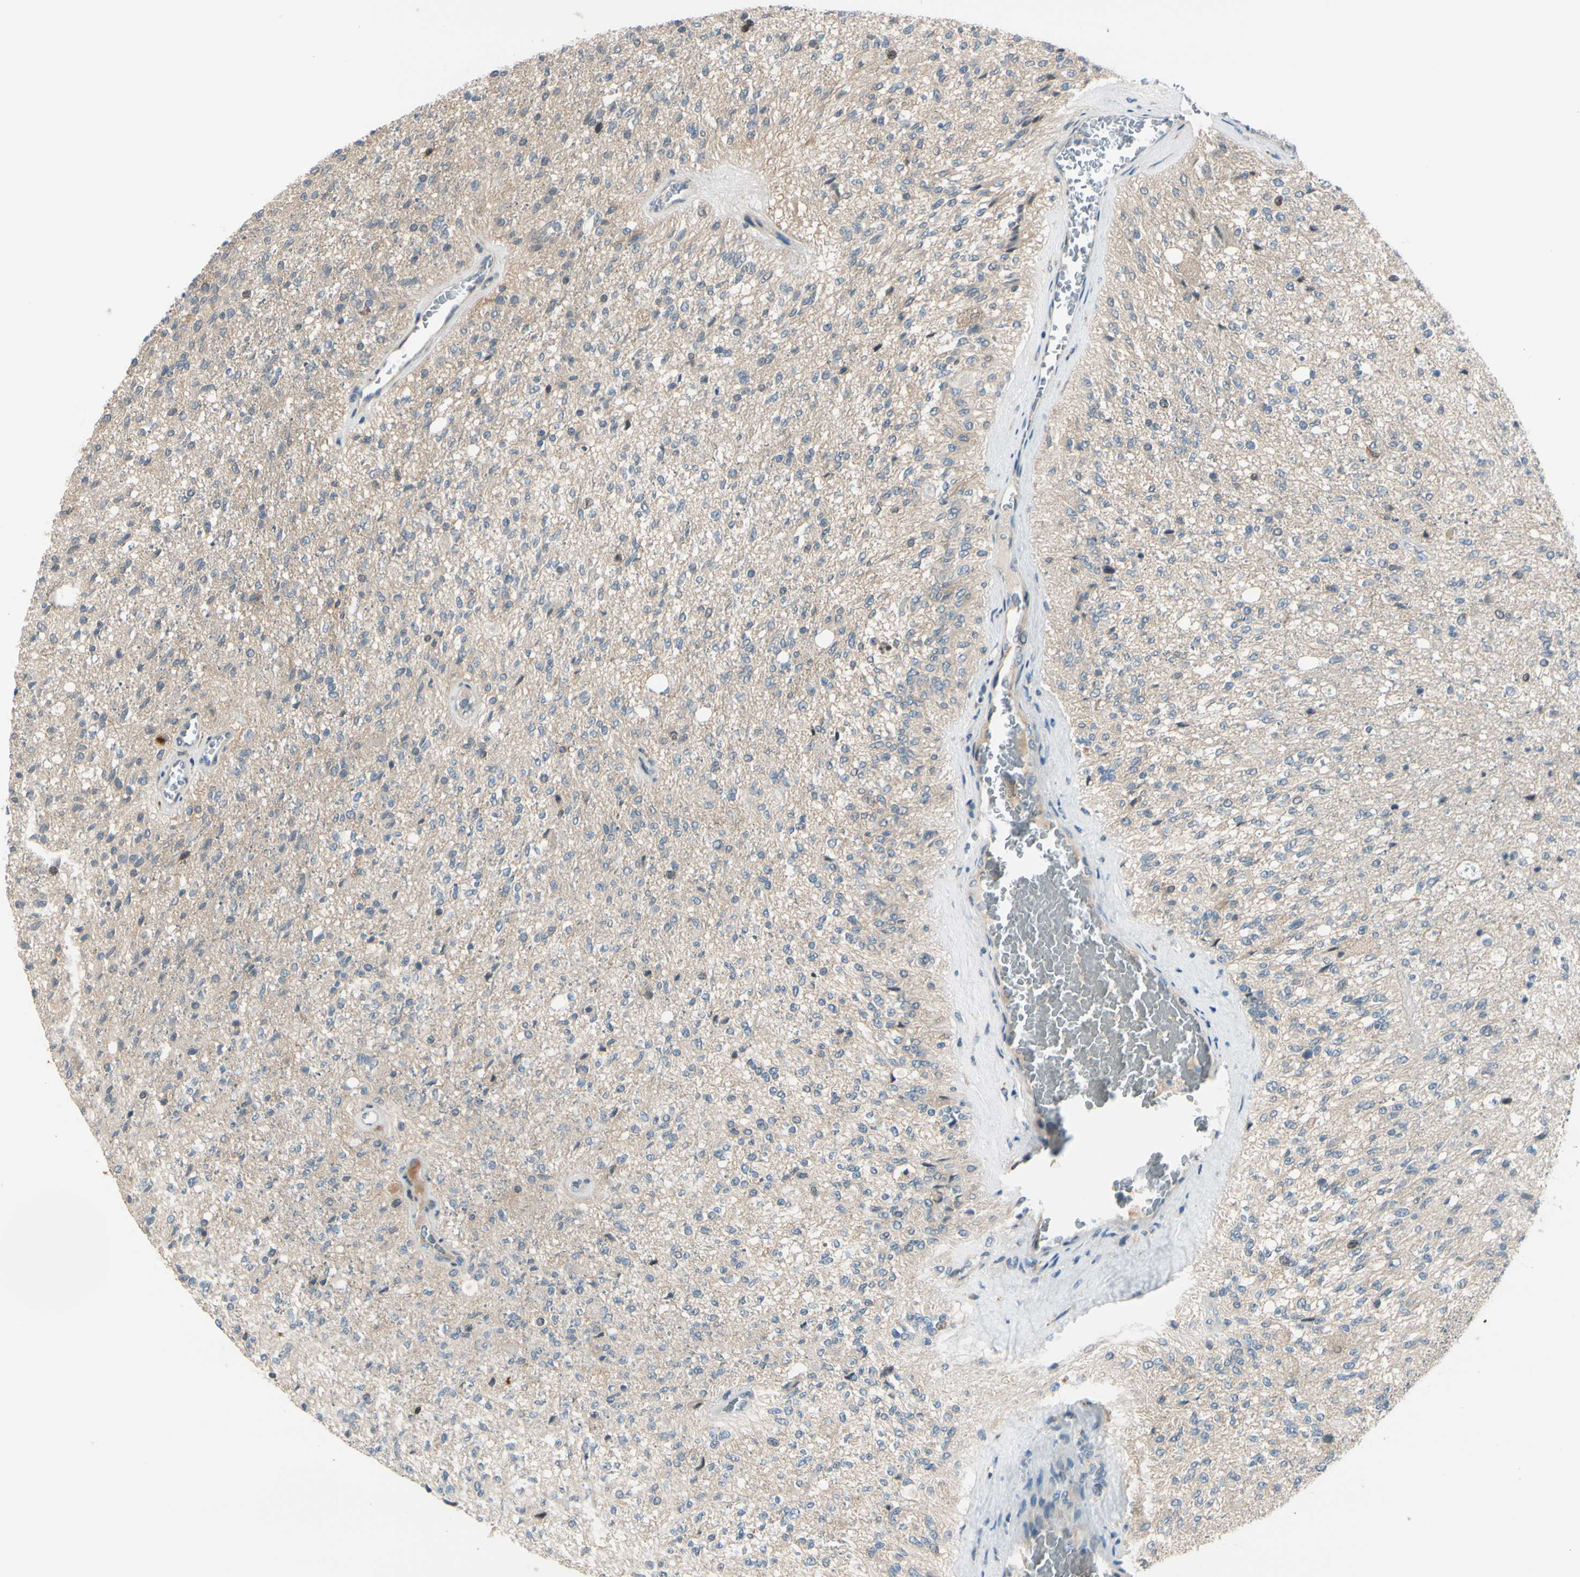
{"staining": {"intensity": "negative", "quantity": "none", "location": "none"}, "tissue": "glioma", "cell_type": "Tumor cells", "image_type": "cancer", "snomed": [{"axis": "morphology", "description": "Normal tissue, NOS"}, {"axis": "morphology", "description": "Glioma, malignant, High grade"}, {"axis": "topography", "description": "Cerebral cortex"}], "caption": "This is an IHC micrograph of human glioma. There is no expression in tumor cells.", "gene": "PTTG1", "patient": {"sex": "male", "age": 77}}